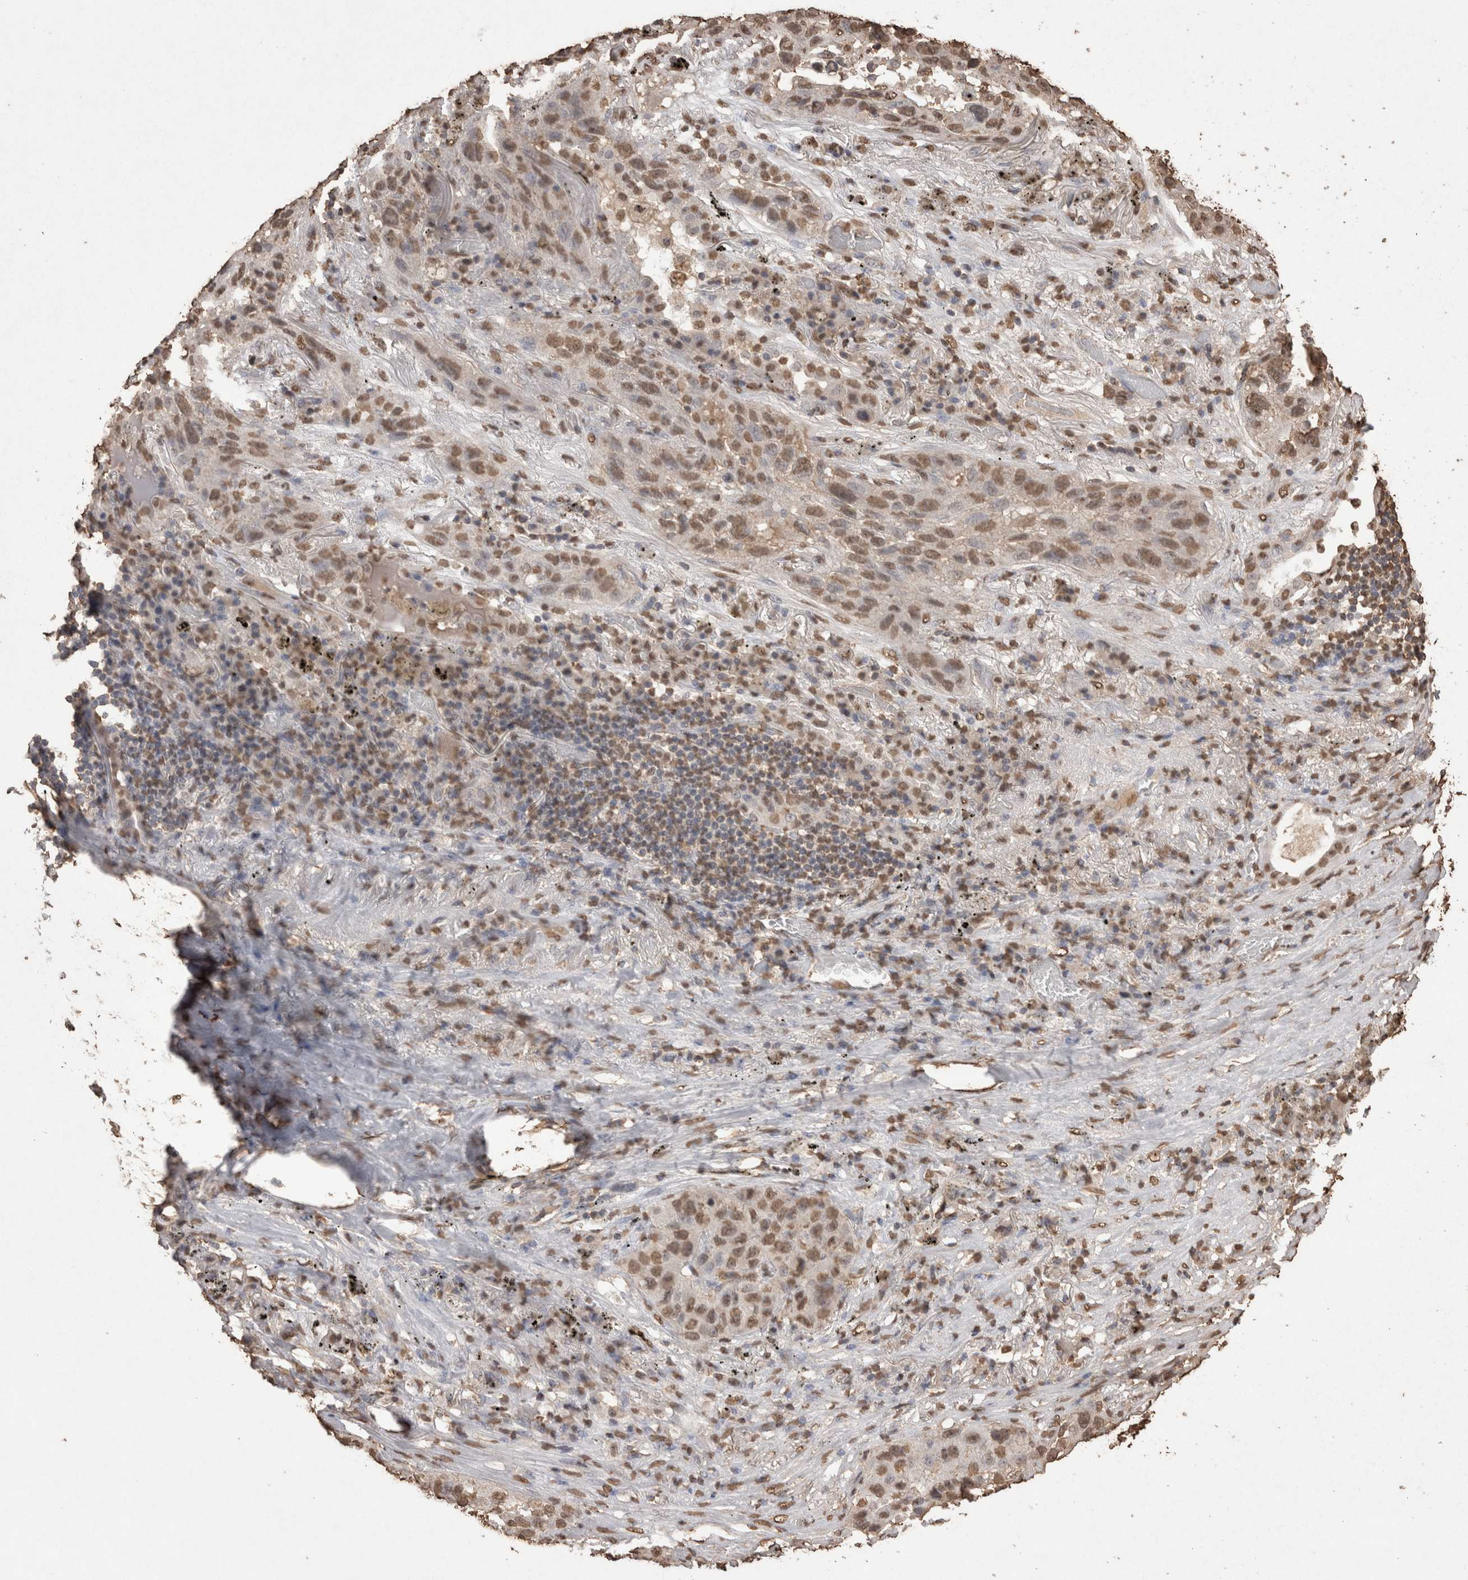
{"staining": {"intensity": "moderate", "quantity": ">75%", "location": "nuclear"}, "tissue": "lung cancer", "cell_type": "Tumor cells", "image_type": "cancer", "snomed": [{"axis": "morphology", "description": "Squamous cell carcinoma, NOS"}, {"axis": "topography", "description": "Lung"}], "caption": "Tumor cells reveal medium levels of moderate nuclear positivity in about >75% of cells in human squamous cell carcinoma (lung).", "gene": "POU5F1", "patient": {"sex": "male", "age": 57}}